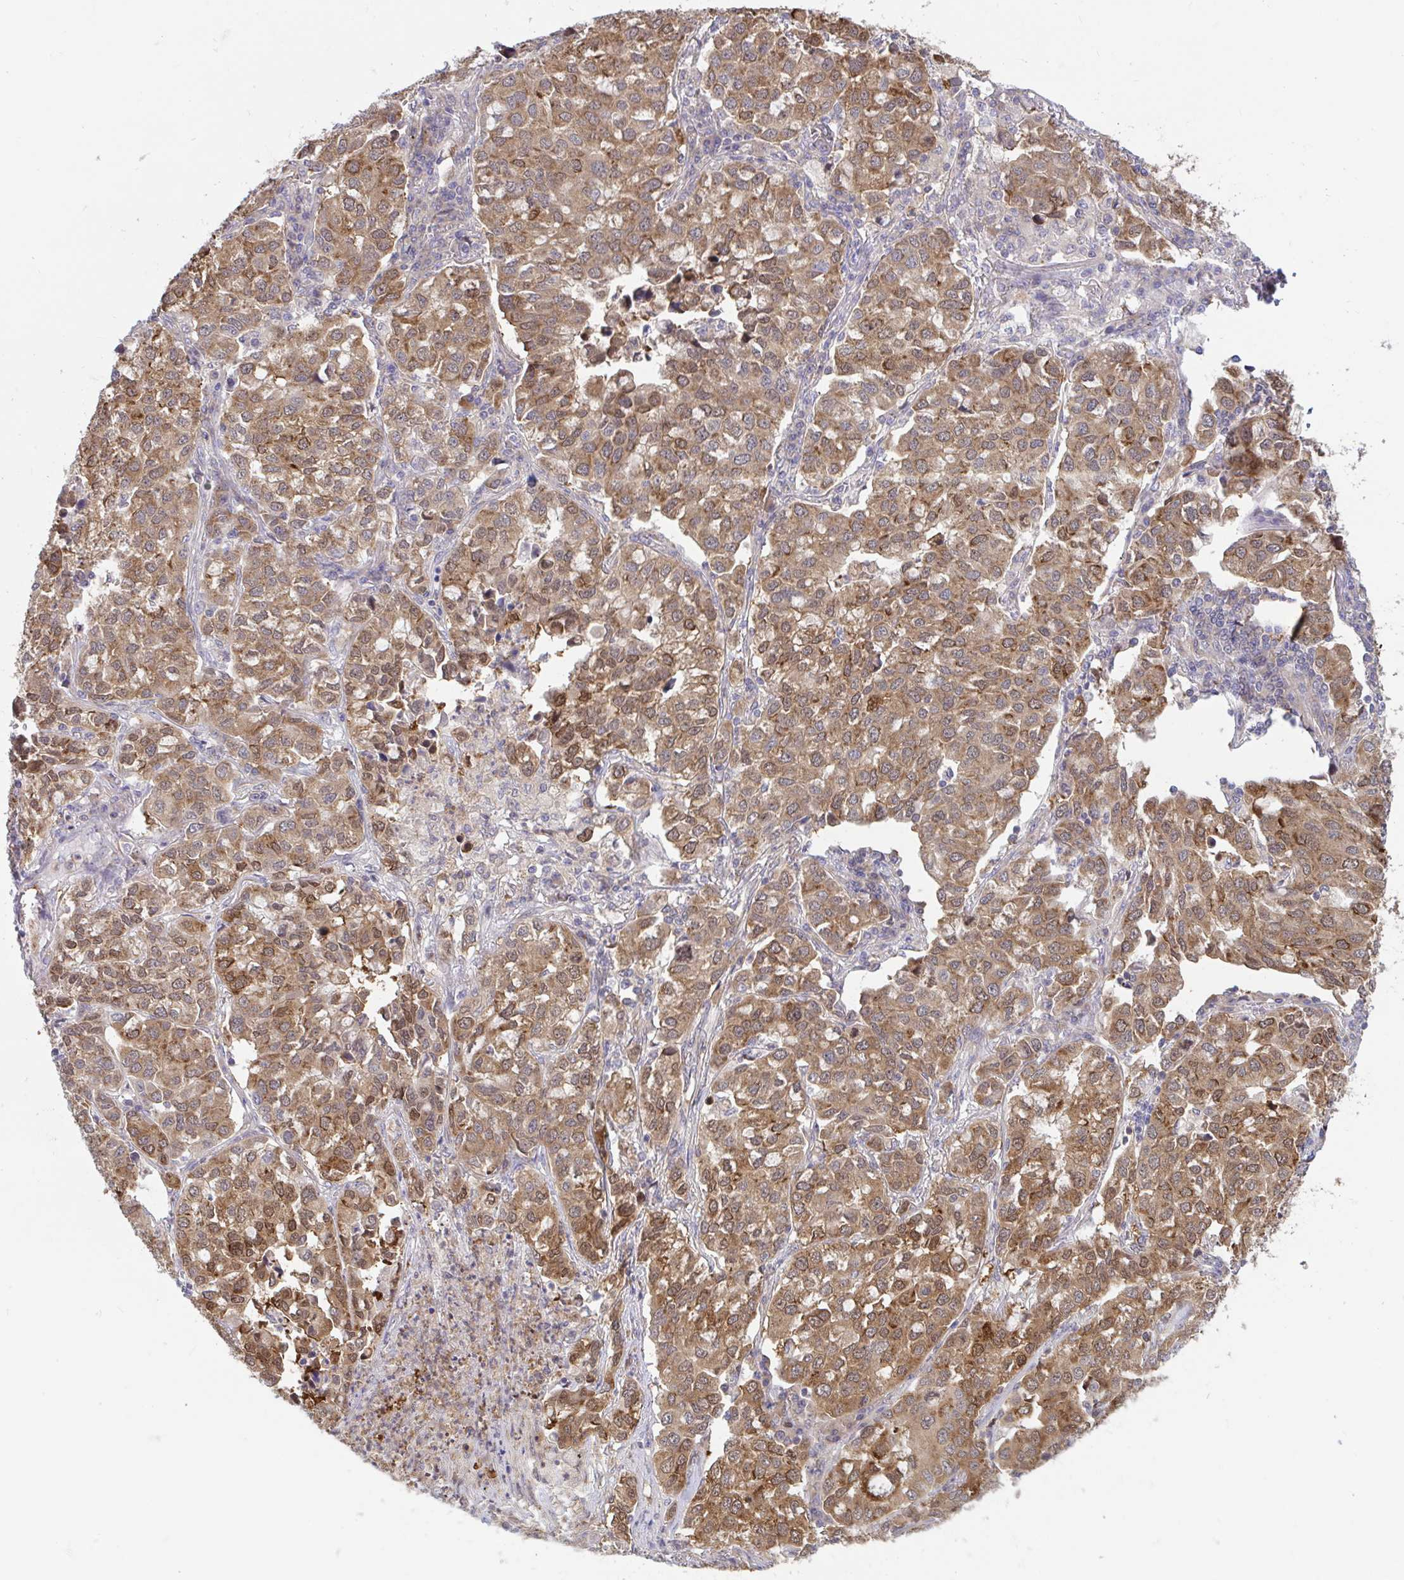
{"staining": {"intensity": "moderate", "quantity": ">75%", "location": "cytoplasmic/membranous,nuclear"}, "tissue": "lung cancer", "cell_type": "Tumor cells", "image_type": "cancer", "snomed": [{"axis": "morphology", "description": "Adenocarcinoma, NOS"}, {"axis": "morphology", "description": "Adenocarcinoma, metastatic, NOS"}, {"axis": "topography", "description": "Lymph node"}, {"axis": "topography", "description": "Lung"}], "caption": "Immunohistochemical staining of human adenocarcinoma (lung) reveals medium levels of moderate cytoplasmic/membranous and nuclear protein staining in approximately >75% of tumor cells.", "gene": "LMNTD2", "patient": {"sex": "female", "age": 65}}